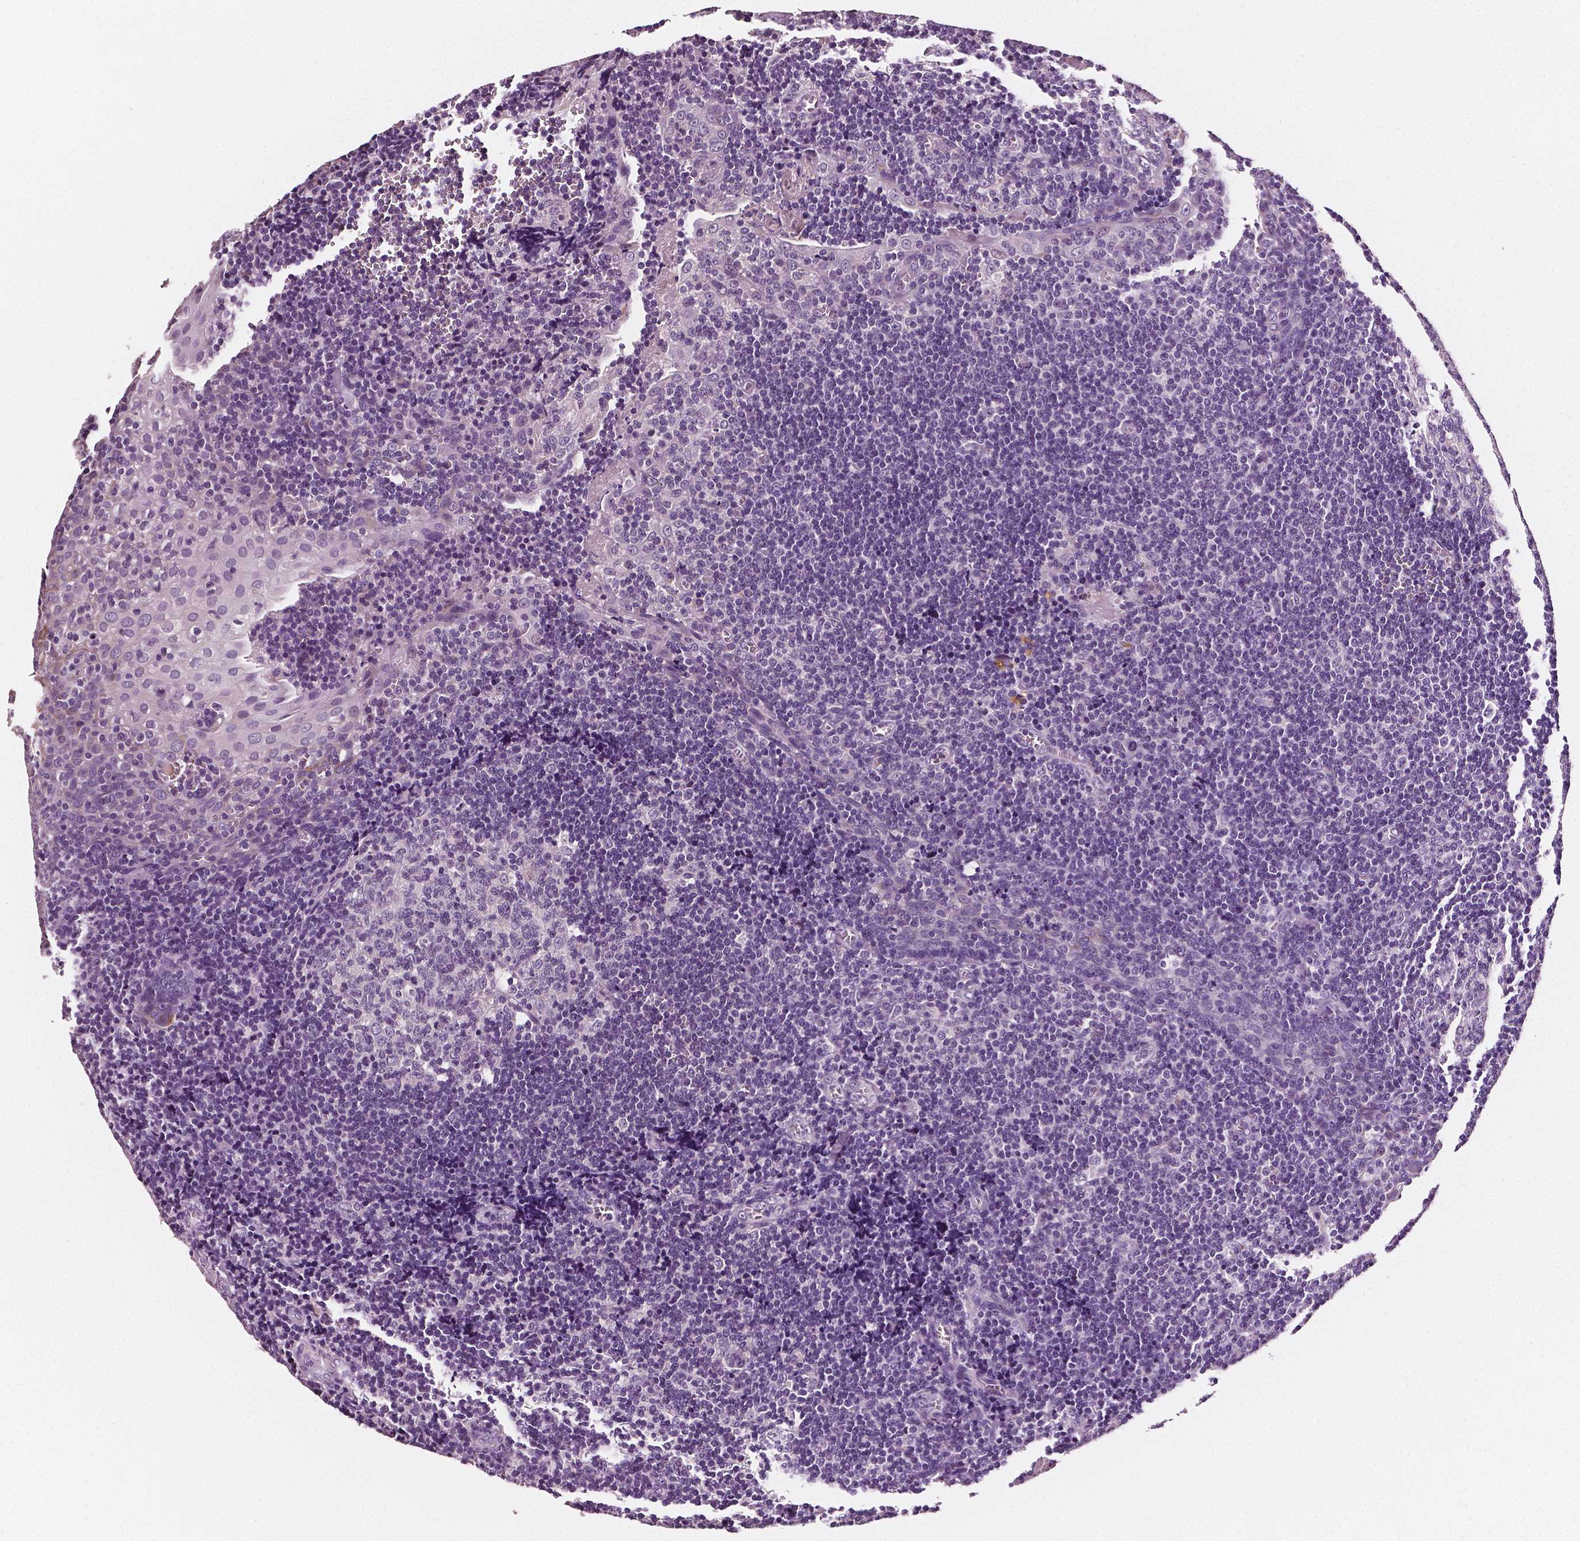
{"staining": {"intensity": "negative", "quantity": "none", "location": "none"}, "tissue": "tonsil", "cell_type": "Germinal center cells", "image_type": "normal", "snomed": [{"axis": "morphology", "description": "Normal tissue, NOS"}, {"axis": "morphology", "description": "Inflammation, NOS"}, {"axis": "topography", "description": "Tonsil"}], "caption": "Germinal center cells are negative for protein expression in unremarkable human tonsil. The staining is performed using DAB brown chromogen with nuclei counter-stained in using hematoxylin.", "gene": "FBLN1", "patient": {"sex": "female", "age": 31}}